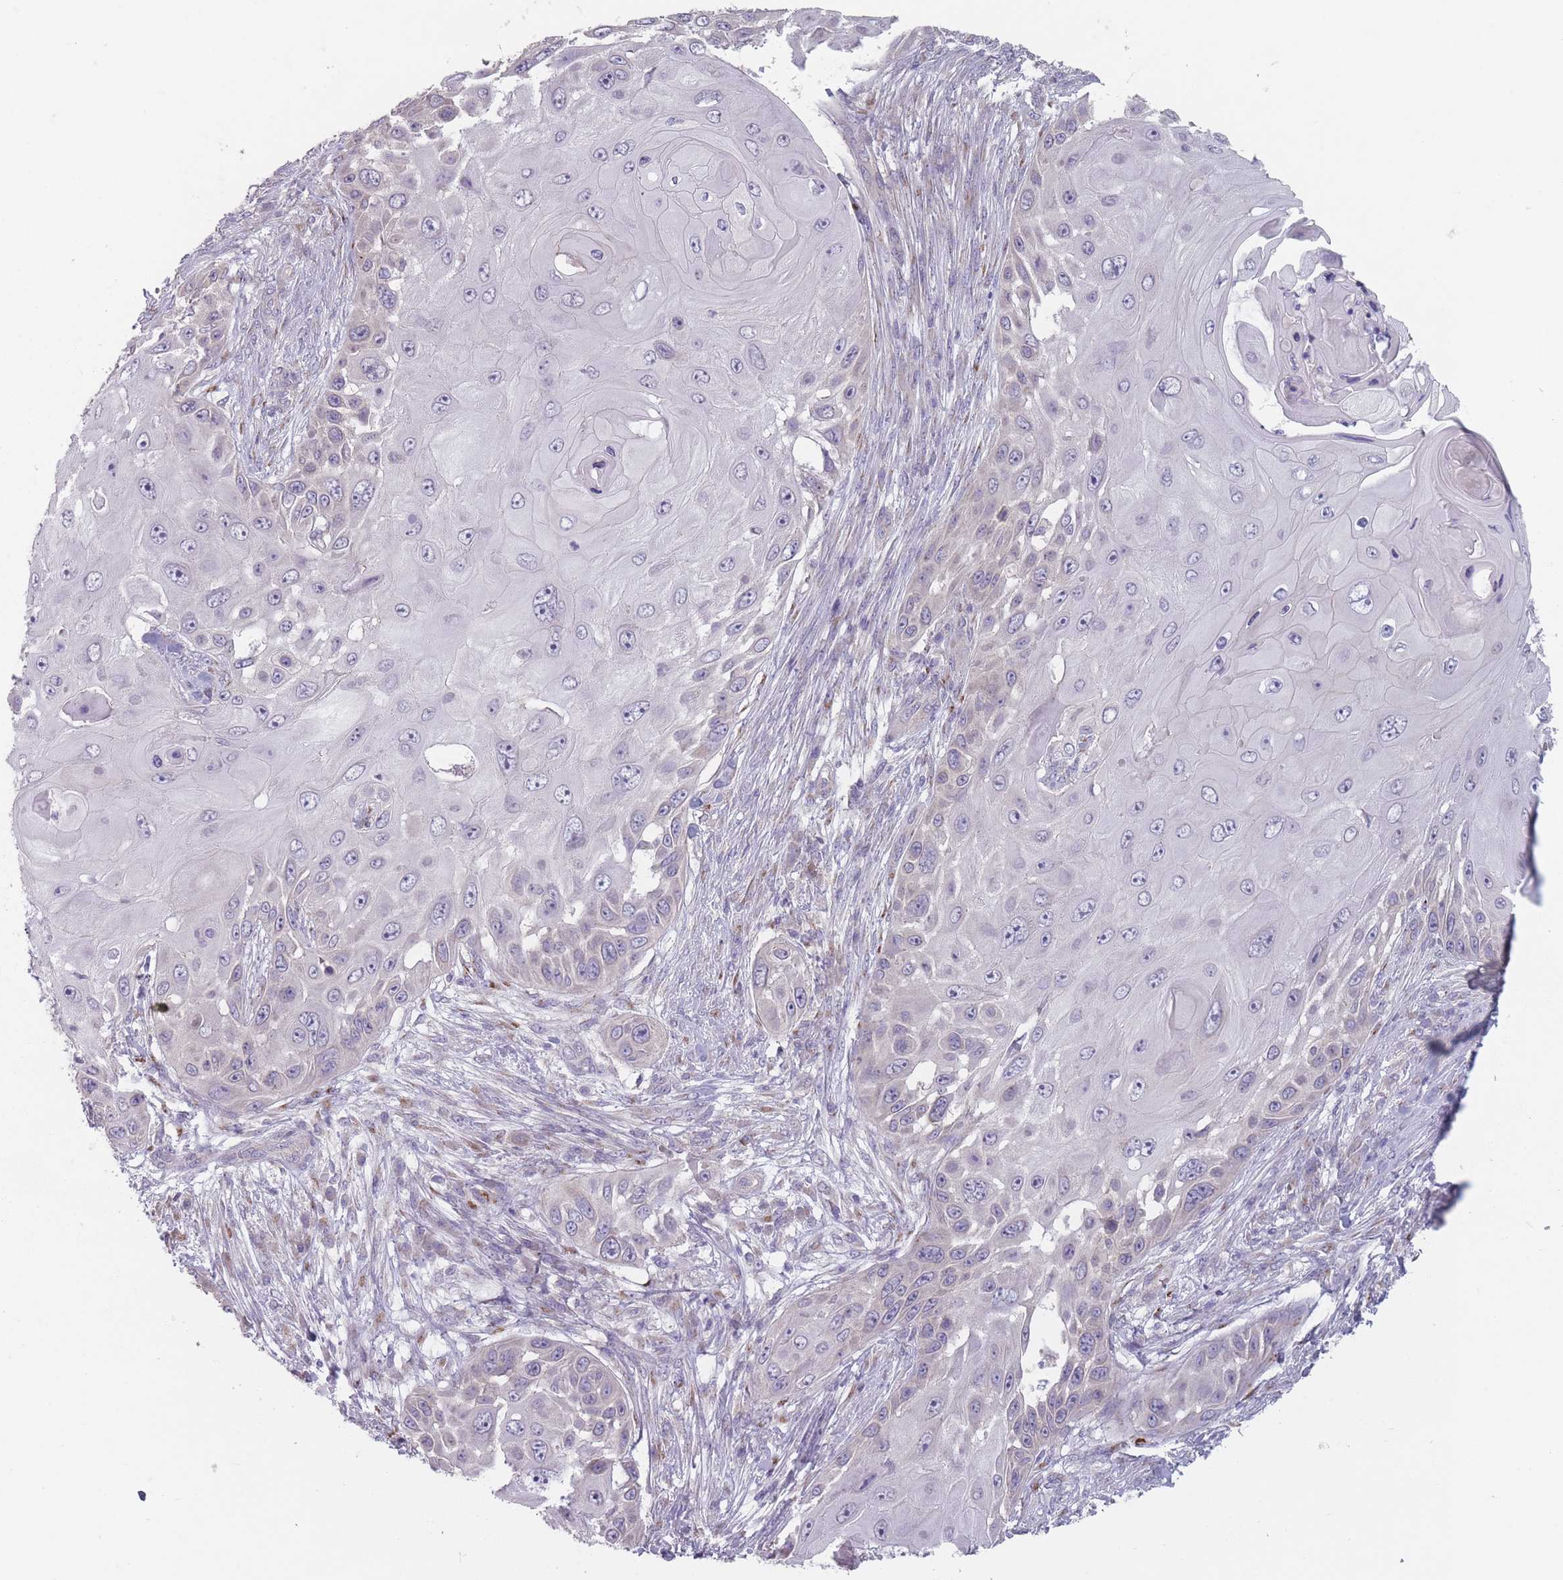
{"staining": {"intensity": "negative", "quantity": "none", "location": "none"}, "tissue": "skin cancer", "cell_type": "Tumor cells", "image_type": "cancer", "snomed": [{"axis": "morphology", "description": "Squamous cell carcinoma, NOS"}, {"axis": "topography", "description": "Skin"}], "caption": "Protein analysis of skin squamous cell carcinoma exhibits no significant staining in tumor cells. (DAB (3,3'-diaminobenzidine) immunohistochemistry, high magnification).", "gene": "AKAIN1", "patient": {"sex": "female", "age": 44}}